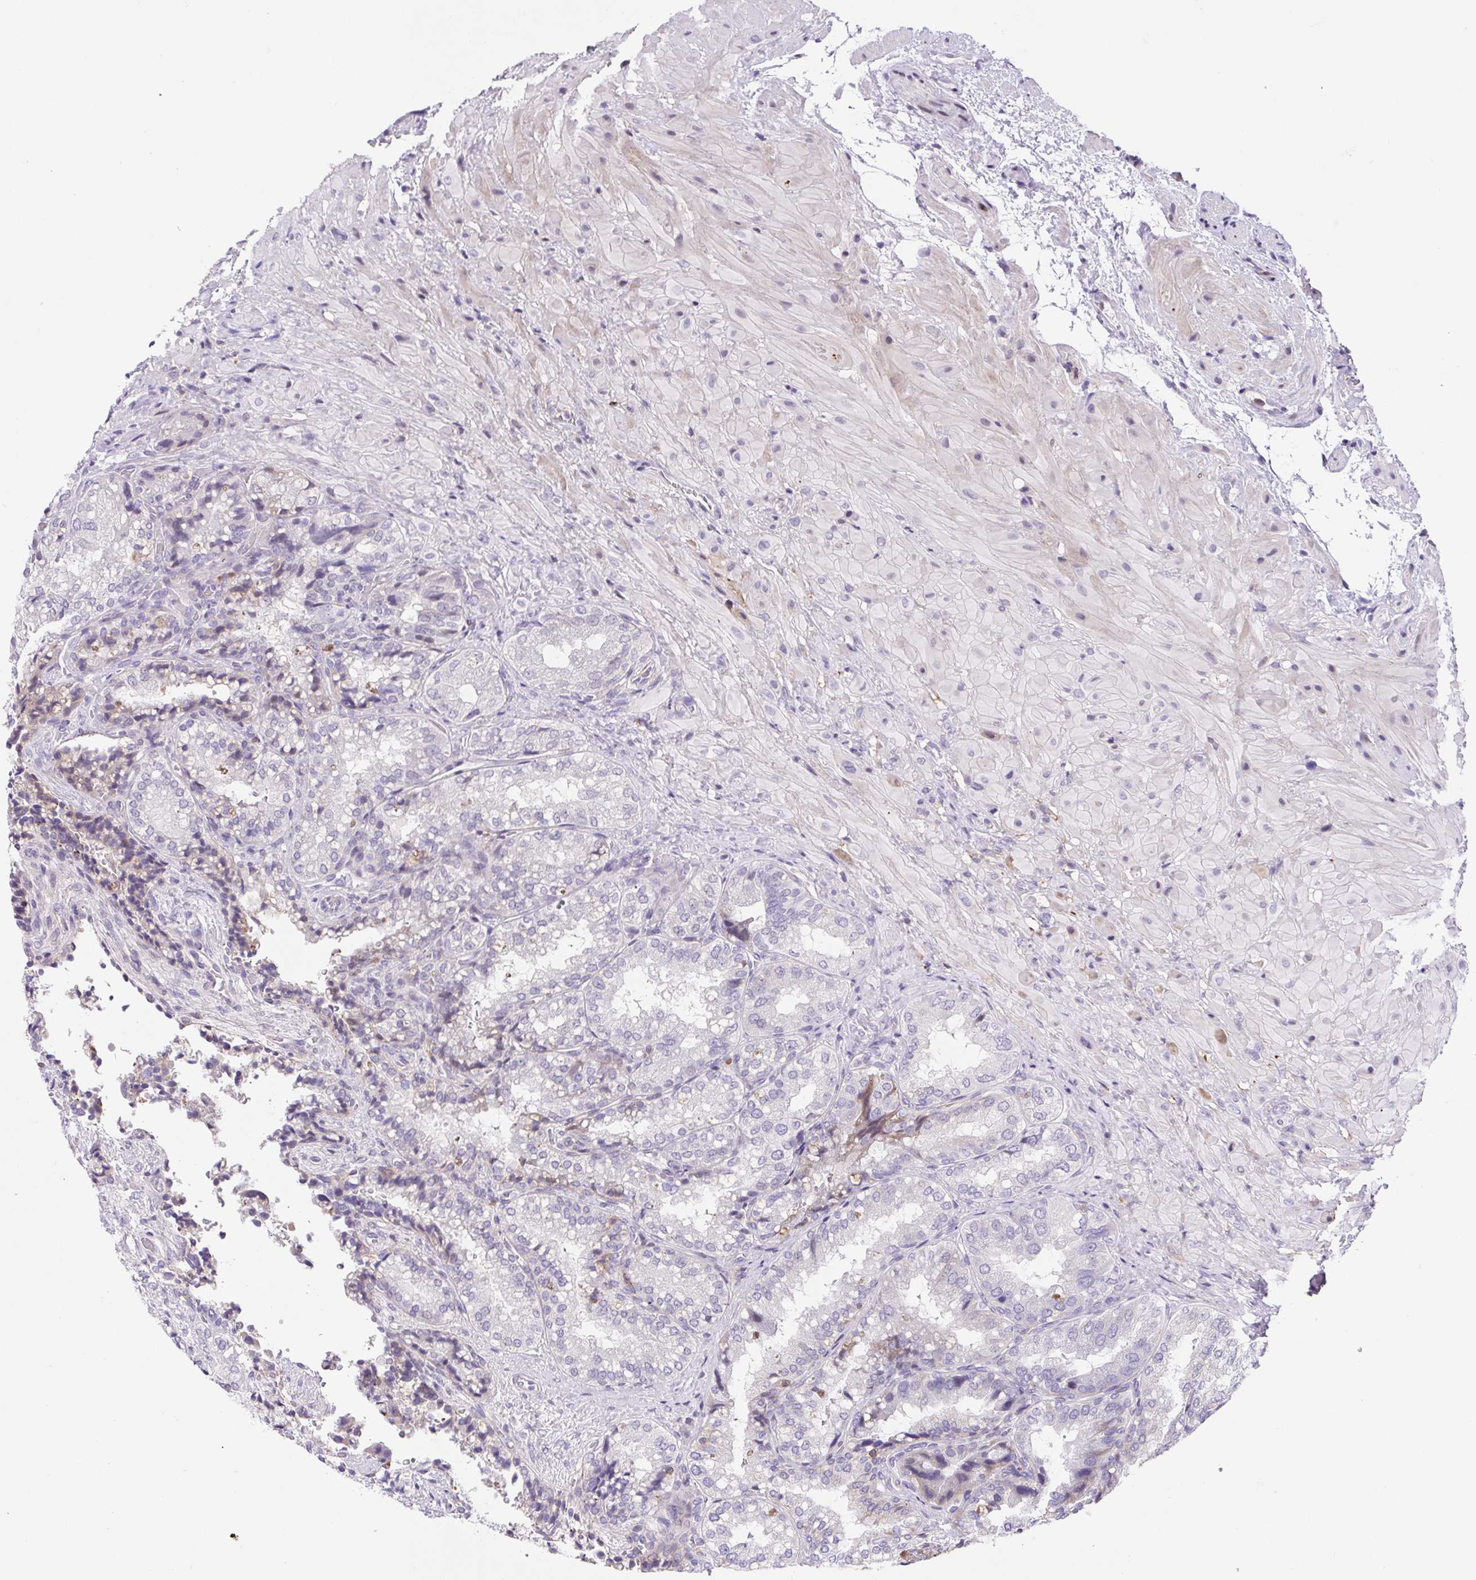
{"staining": {"intensity": "negative", "quantity": "none", "location": "none"}, "tissue": "seminal vesicle", "cell_type": "Glandular cells", "image_type": "normal", "snomed": [{"axis": "morphology", "description": "Normal tissue, NOS"}, {"axis": "topography", "description": "Seminal veicle"}], "caption": "A micrograph of human seminal vesicle is negative for staining in glandular cells. (Immunohistochemistry (ihc), brightfield microscopy, high magnification).", "gene": "TPRG1", "patient": {"sex": "male", "age": 57}}